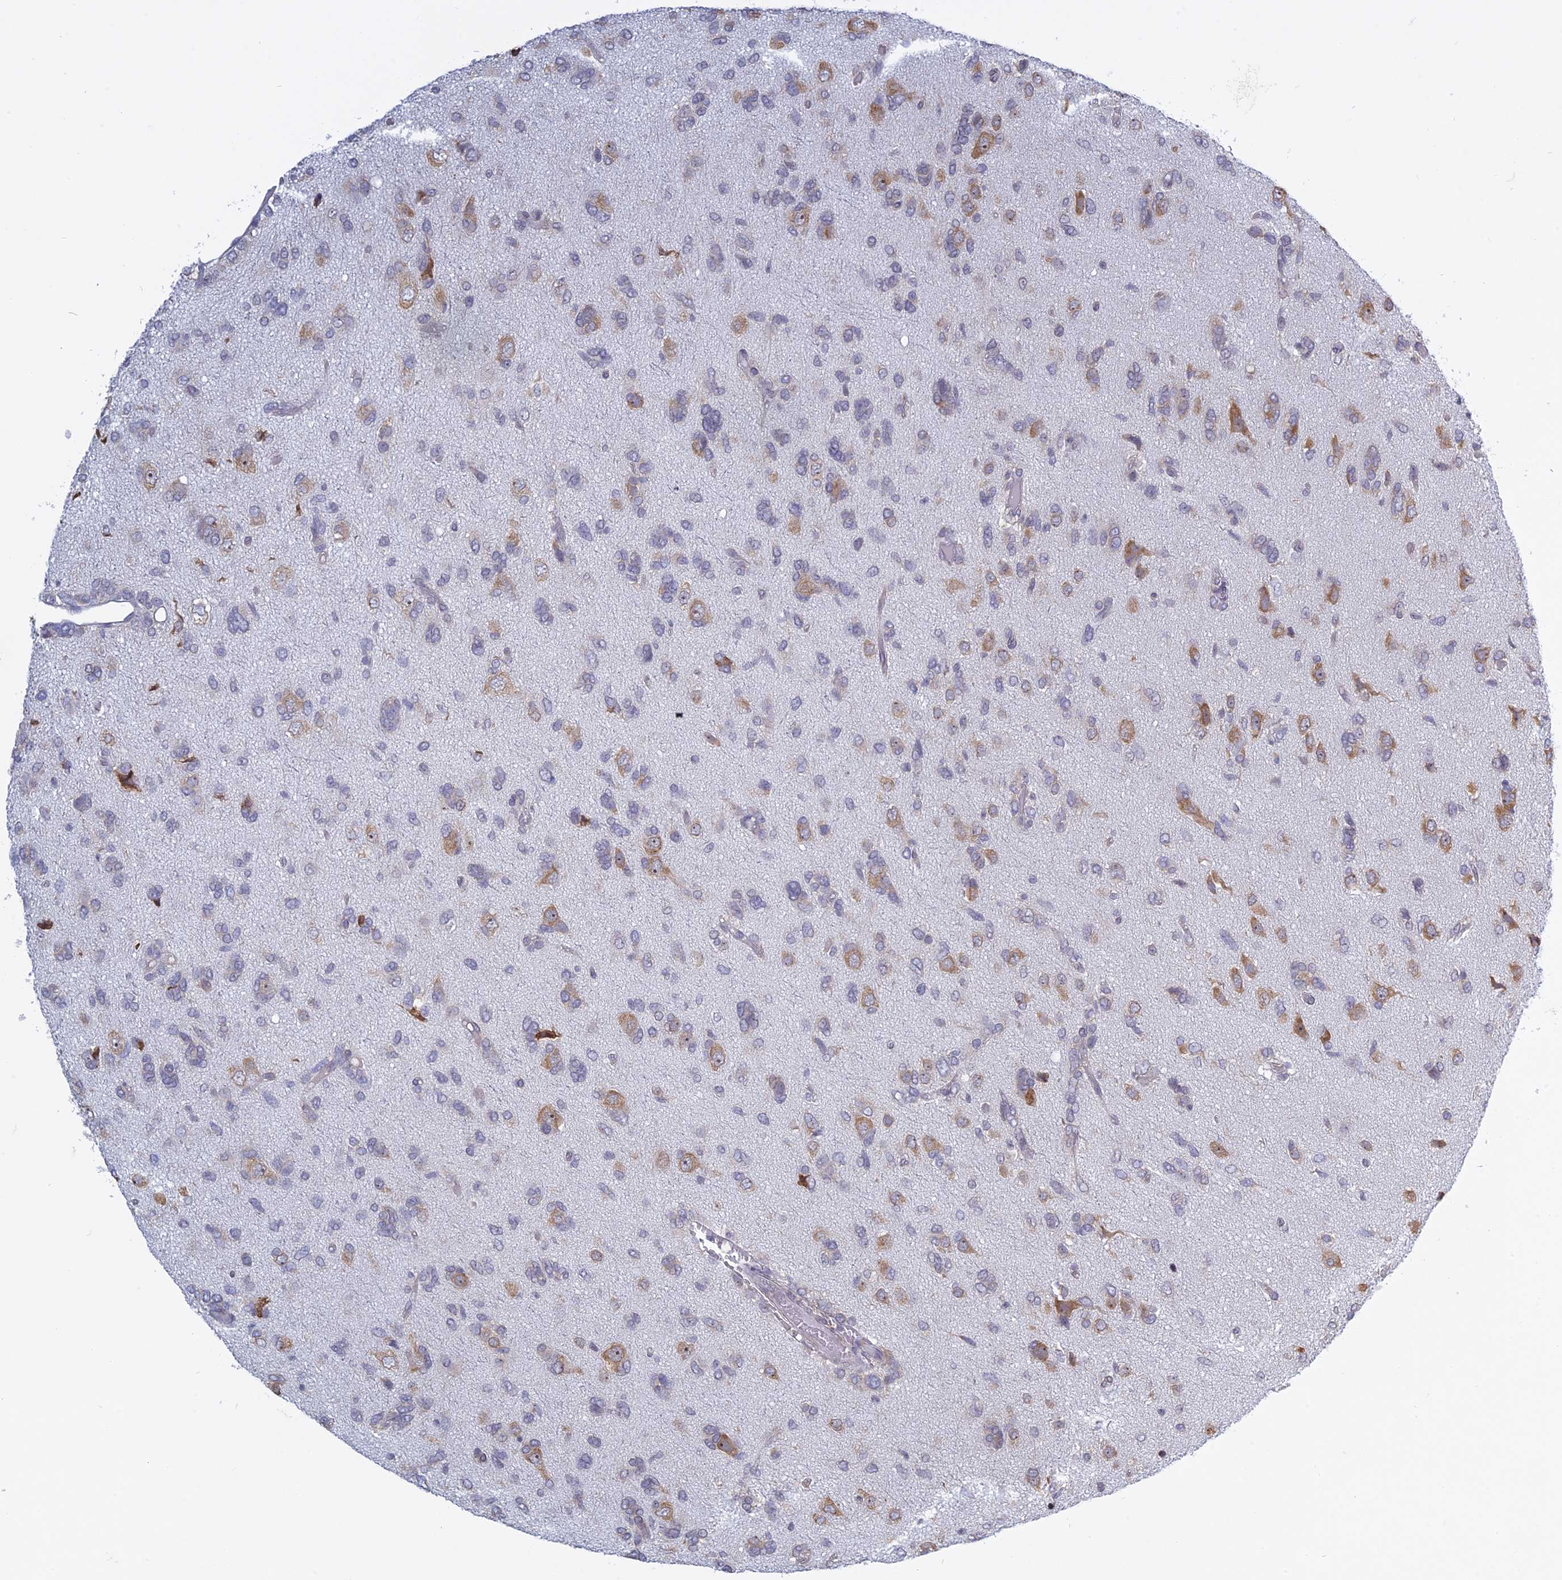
{"staining": {"intensity": "moderate", "quantity": "<25%", "location": "cytoplasmic/membranous,nuclear"}, "tissue": "glioma", "cell_type": "Tumor cells", "image_type": "cancer", "snomed": [{"axis": "morphology", "description": "Glioma, malignant, High grade"}, {"axis": "topography", "description": "Brain"}], "caption": "Malignant glioma (high-grade) stained with DAB (3,3'-diaminobenzidine) immunohistochemistry (IHC) demonstrates low levels of moderate cytoplasmic/membranous and nuclear expression in about <25% of tumor cells. (brown staining indicates protein expression, while blue staining denotes nuclei).", "gene": "RPS19BP1", "patient": {"sex": "female", "age": 59}}